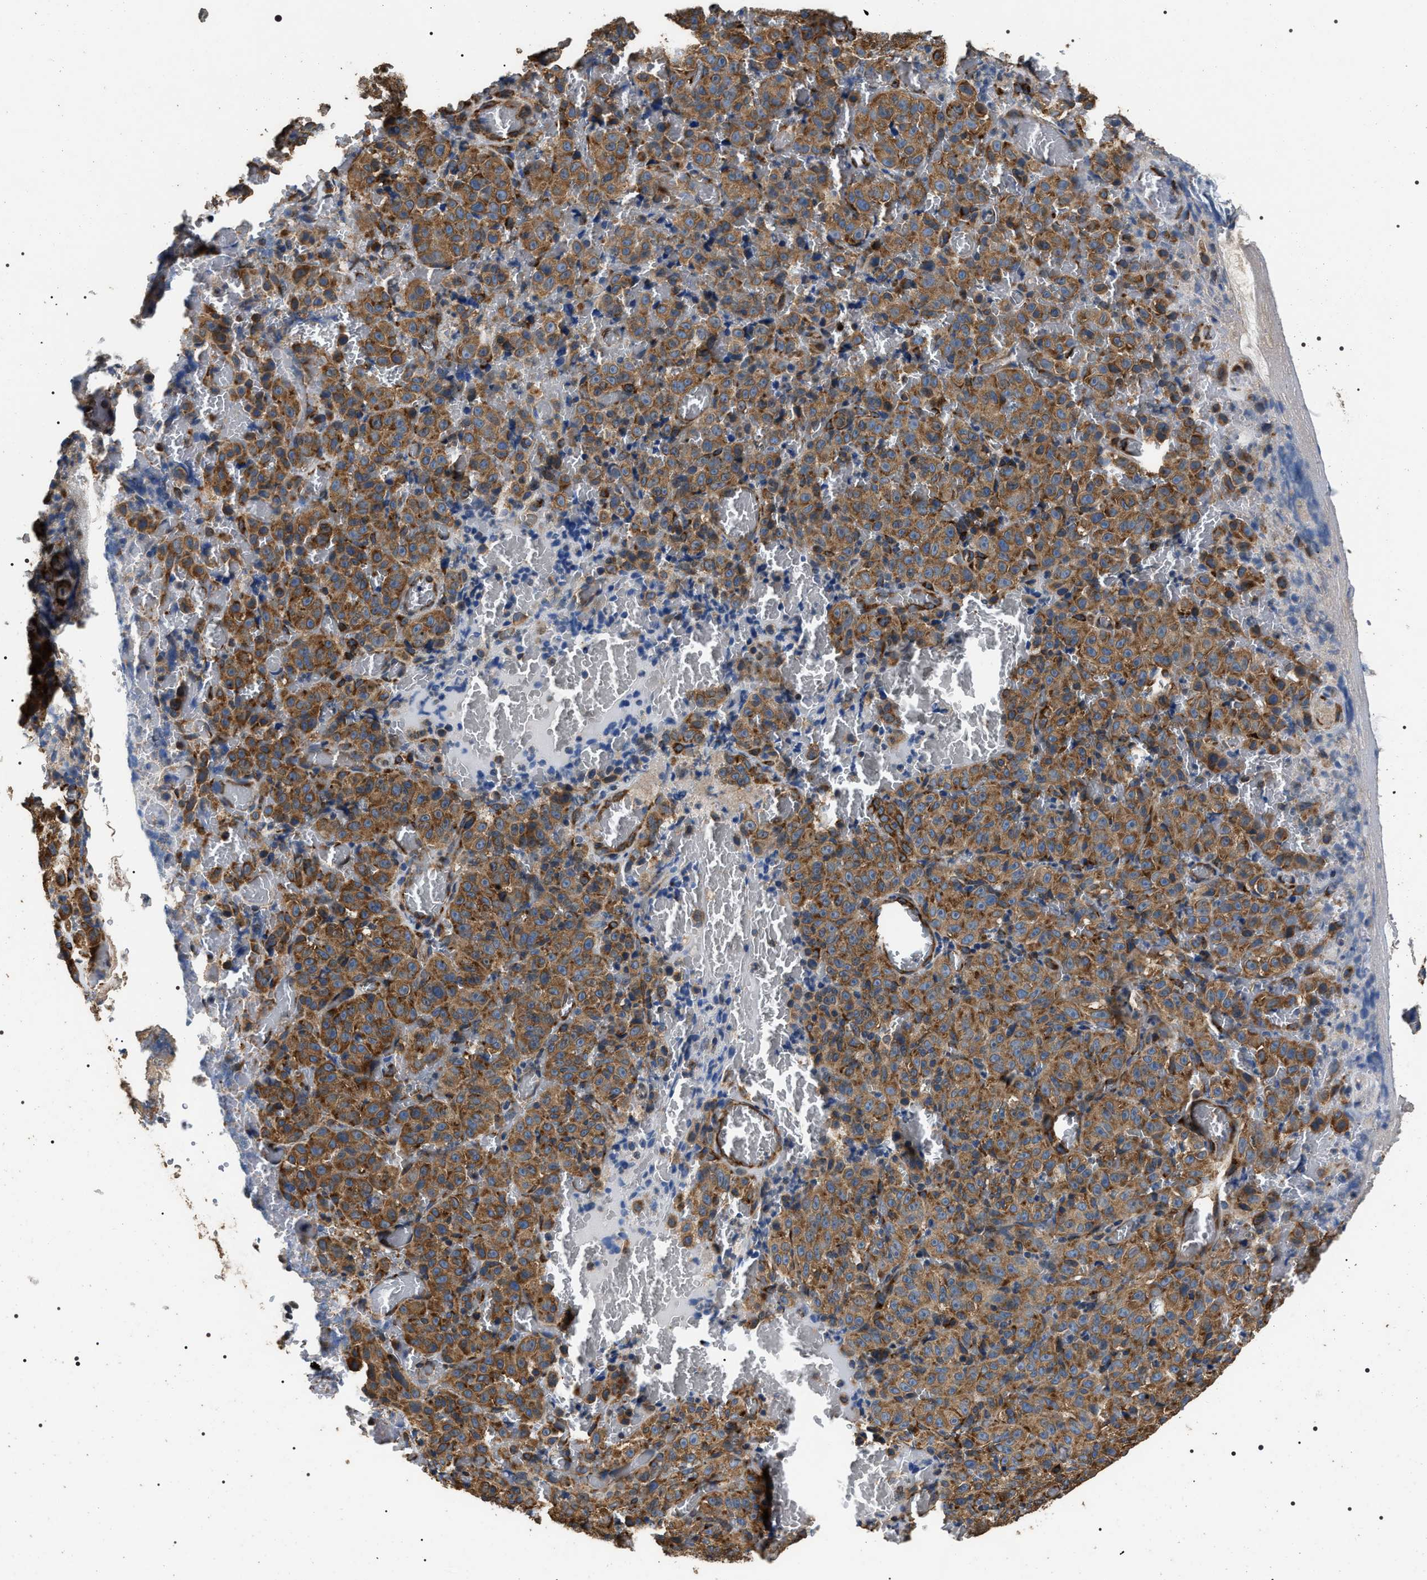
{"staining": {"intensity": "moderate", "quantity": ">75%", "location": "cytoplasmic/membranous"}, "tissue": "melanoma", "cell_type": "Tumor cells", "image_type": "cancer", "snomed": [{"axis": "morphology", "description": "Malignant melanoma, NOS"}, {"axis": "topography", "description": "Rectum"}], "caption": "IHC histopathology image of neoplastic tissue: malignant melanoma stained using immunohistochemistry exhibits medium levels of moderate protein expression localized specifically in the cytoplasmic/membranous of tumor cells, appearing as a cytoplasmic/membranous brown color.", "gene": "KTN1", "patient": {"sex": "female", "age": 81}}